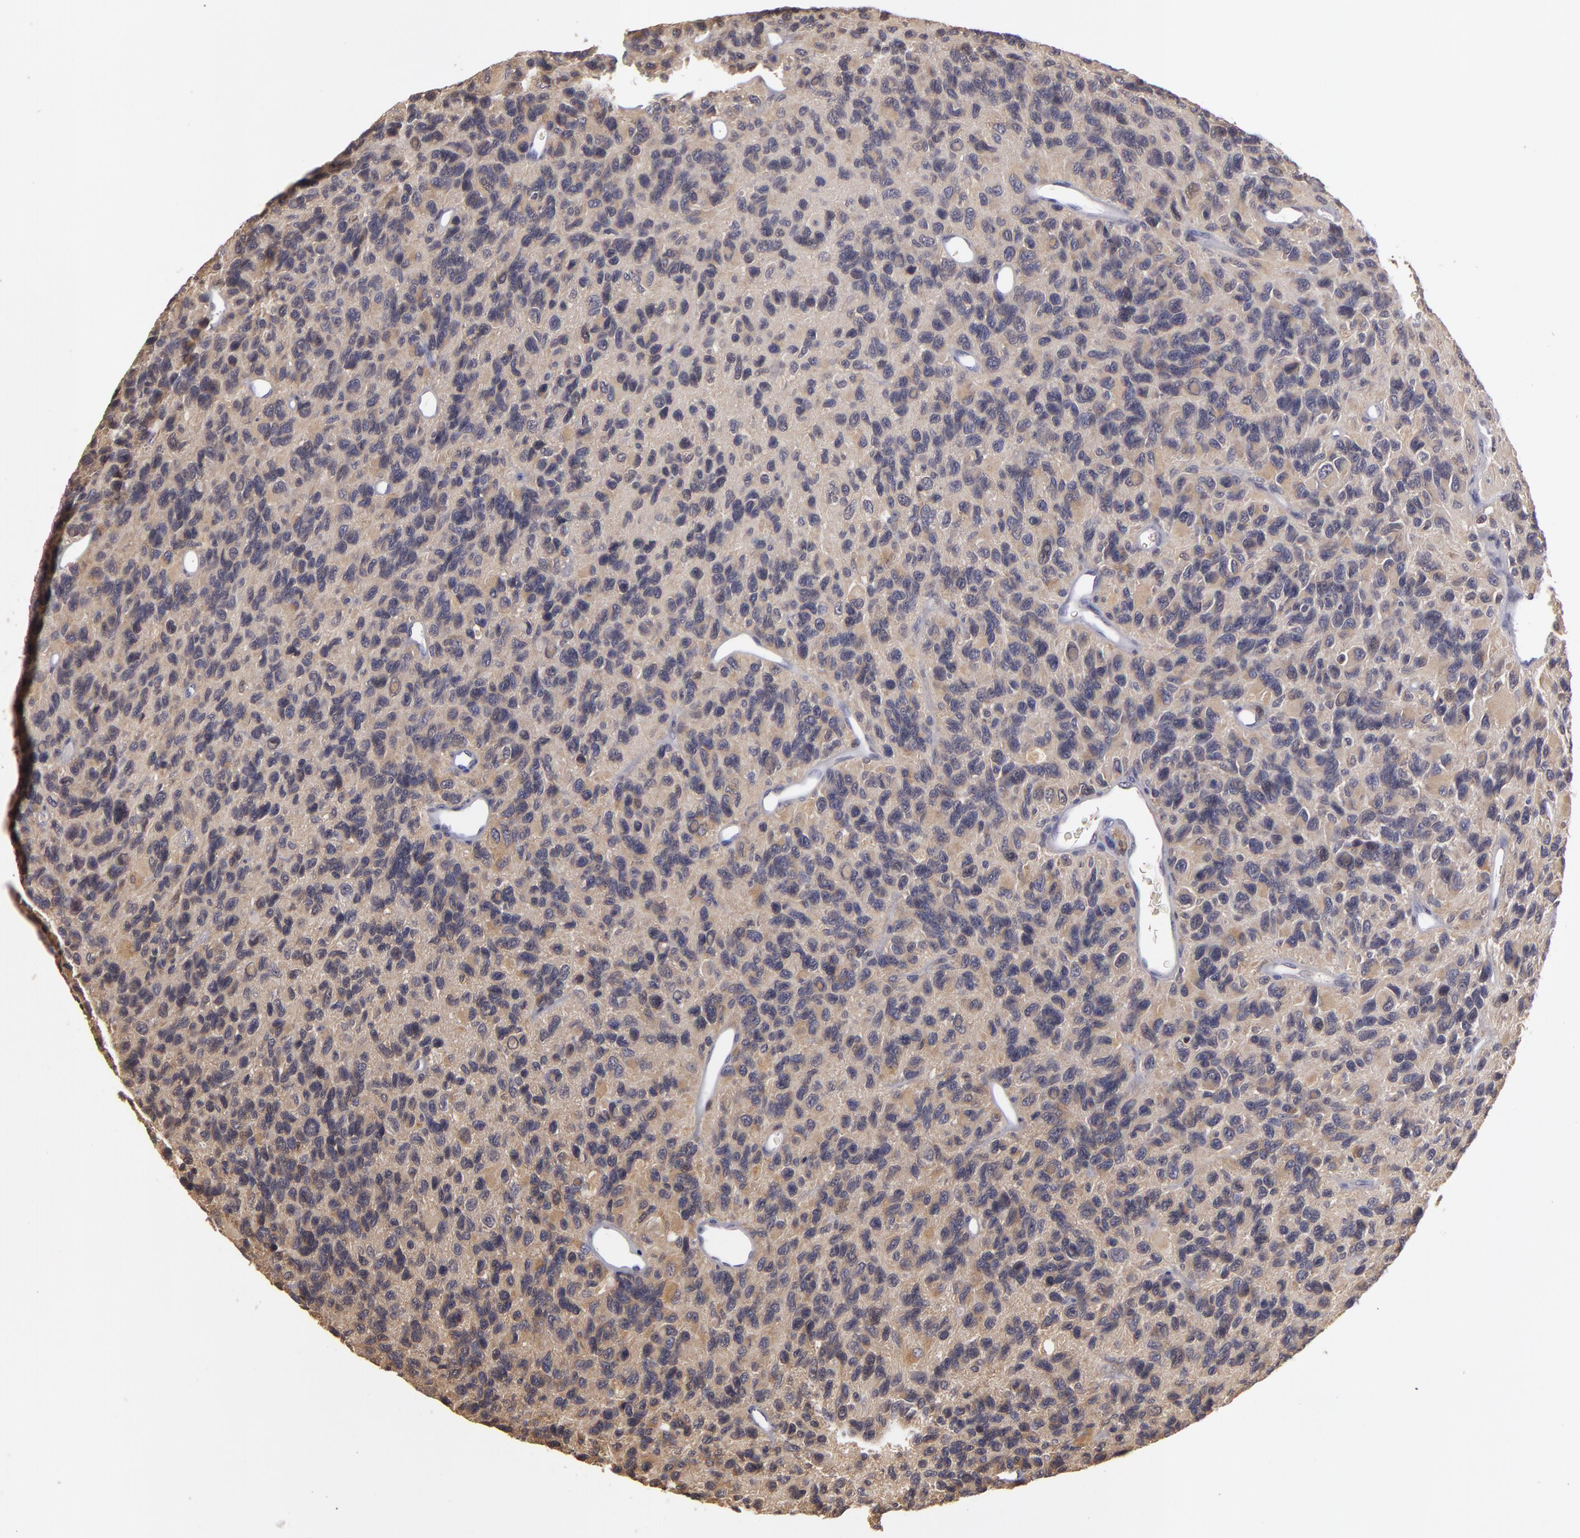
{"staining": {"intensity": "negative", "quantity": "none", "location": "none"}, "tissue": "glioma", "cell_type": "Tumor cells", "image_type": "cancer", "snomed": [{"axis": "morphology", "description": "Glioma, malignant, High grade"}, {"axis": "topography", "description": "Brain"}], "caption": "IHC micrograph of neoplastic tissue: human glioma stained with DAB (3,3'-diaminobenzidine) reveals no significant protein positivity in tumor cells. (Stains: DAB immunohistochemistry (IHC) with hematoxylin counter stain, Microscopy: brightfield microscopy at high magnification).", "gene": "GNPDA1", "patient": {"sex": "male", "age": 77}}